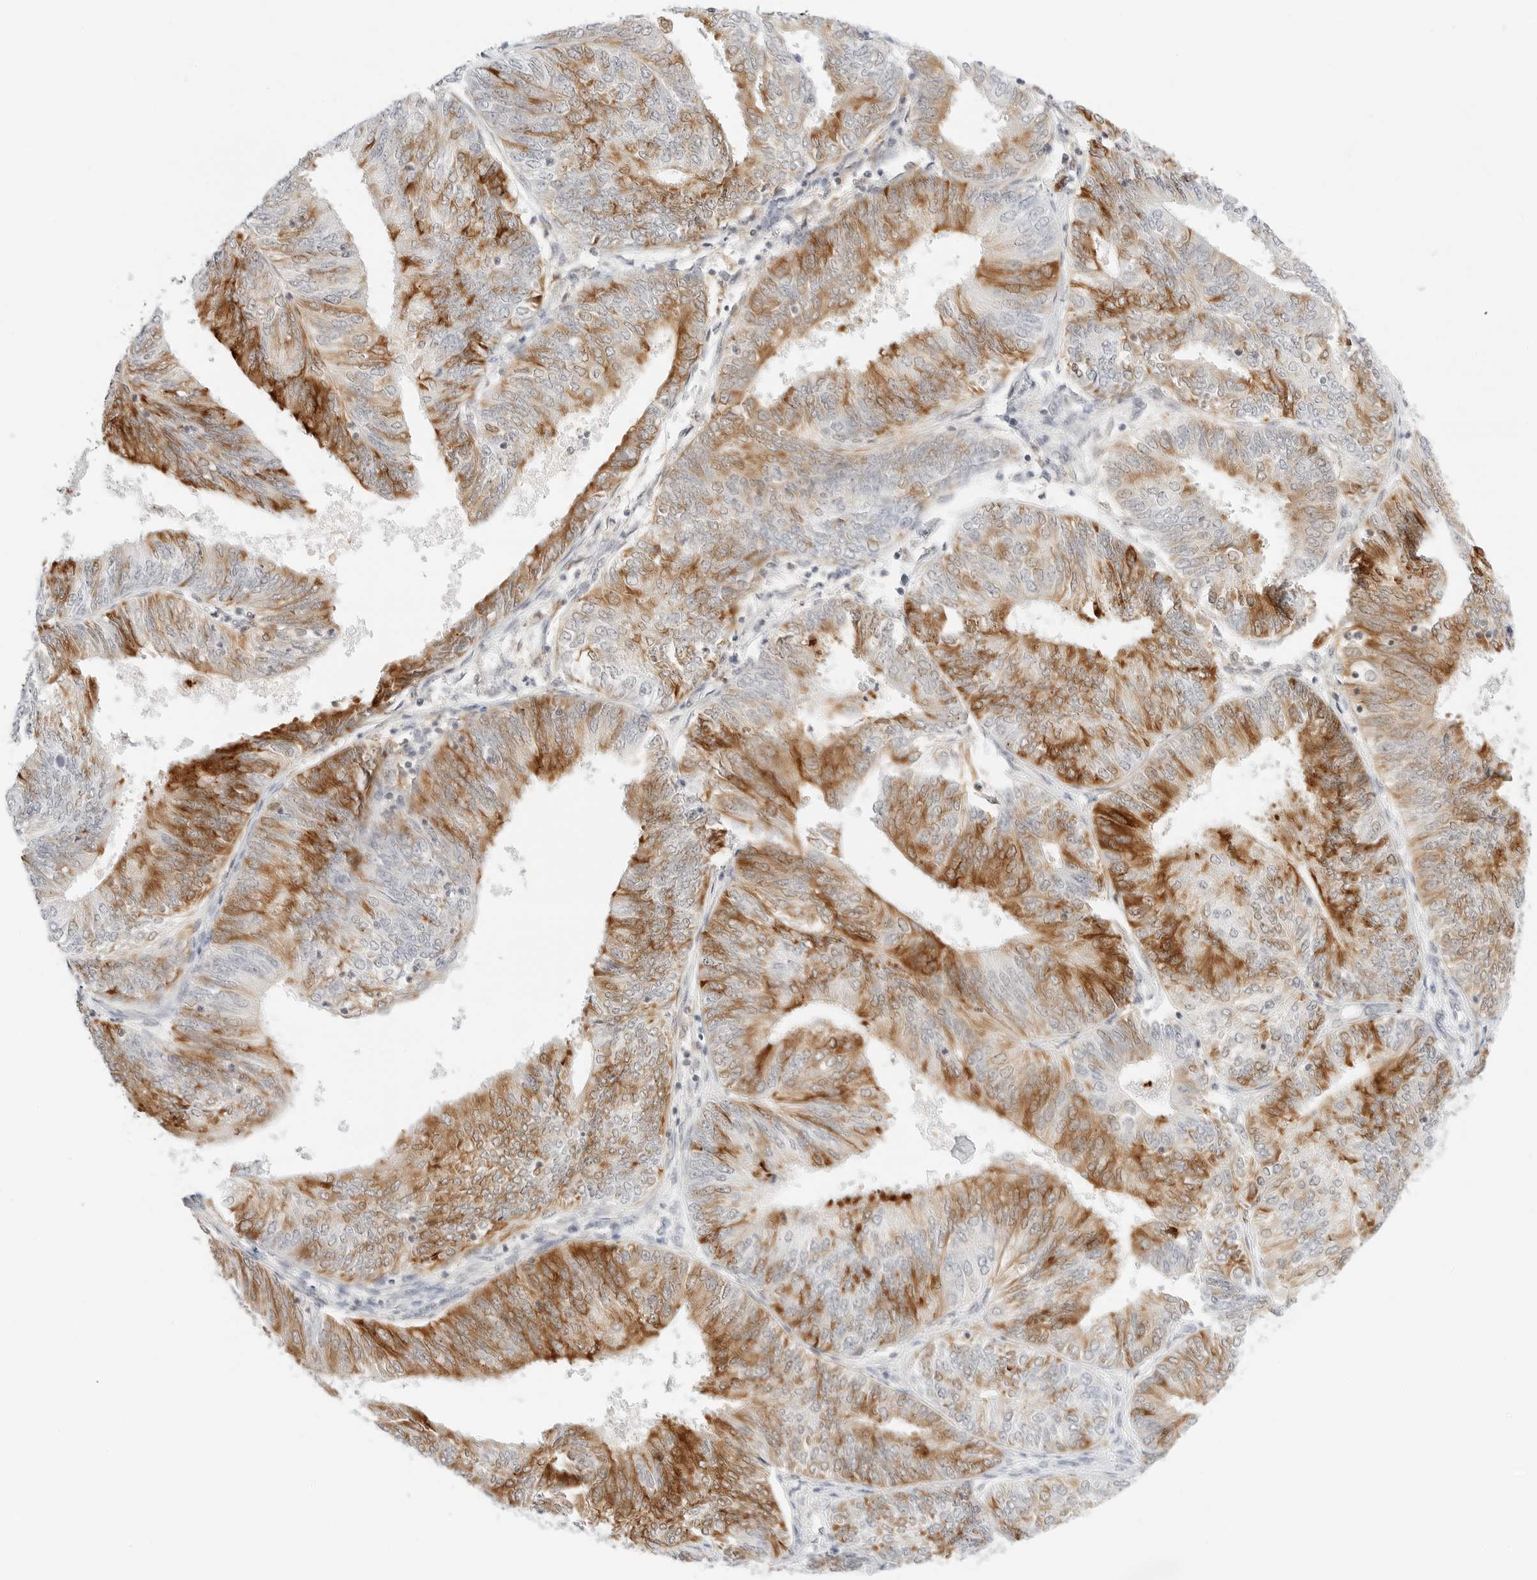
{"staining": {"intensity": "moderate", "quantity": ">75%", "location": "cytoplasmic/membranous"}, "tissue": "endometrial cancer", "cell_type": "Tumor cells", "image_type": "cancer", "snomed": [{"axis": "morphology", "description": "Adenocarcinoma, NOS"}, {"axis": "topography", "description": "Endometrium"}], "caption": "Protein positivity by IHC shows moderate cytoplasmic/membranous staining in about >75% of tumor cells in endometrial cancer (adenocarcinoma).", "gene": "TEKT2", "patient": {"sex": "female", "age": 58}}